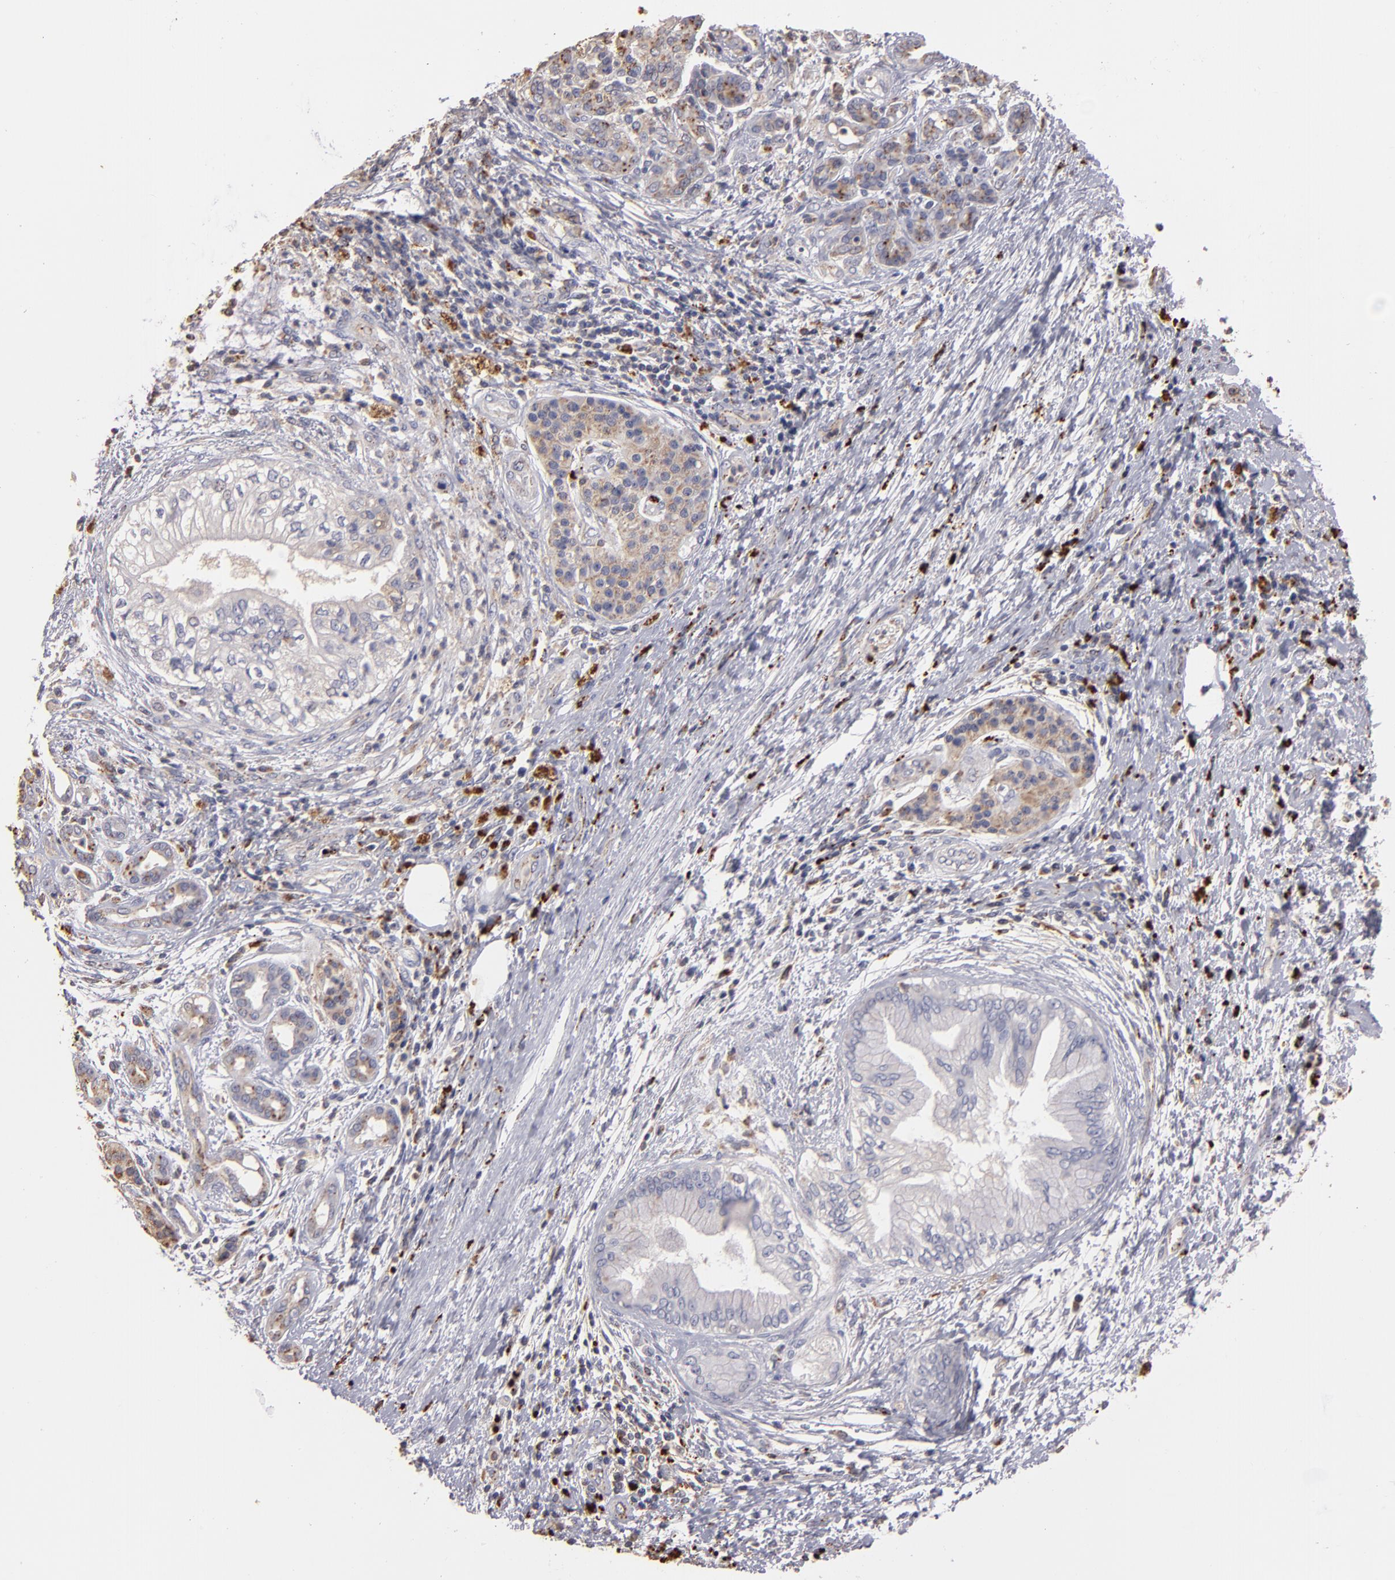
{"staining": {"intensity": "negative", "quantity": "none", "location": "none"}, "tissue": "pancreatic cancer", "cell_type": "Tumor cells", "image_type": "cancer", "snomed": [{"axis": "morphology", "description": "Adenocarcinoma, NOS"}, {"axis": "topography", "description": "Pancreas"}], "caption": "This is an immunohistochemistry (IHC) histopathology image of pancreatic cancer (adenocarcinoma). There is no staining in tumor cells.", "gene": "TRAF1", "patient": {"sex": "female", "age": 70}}